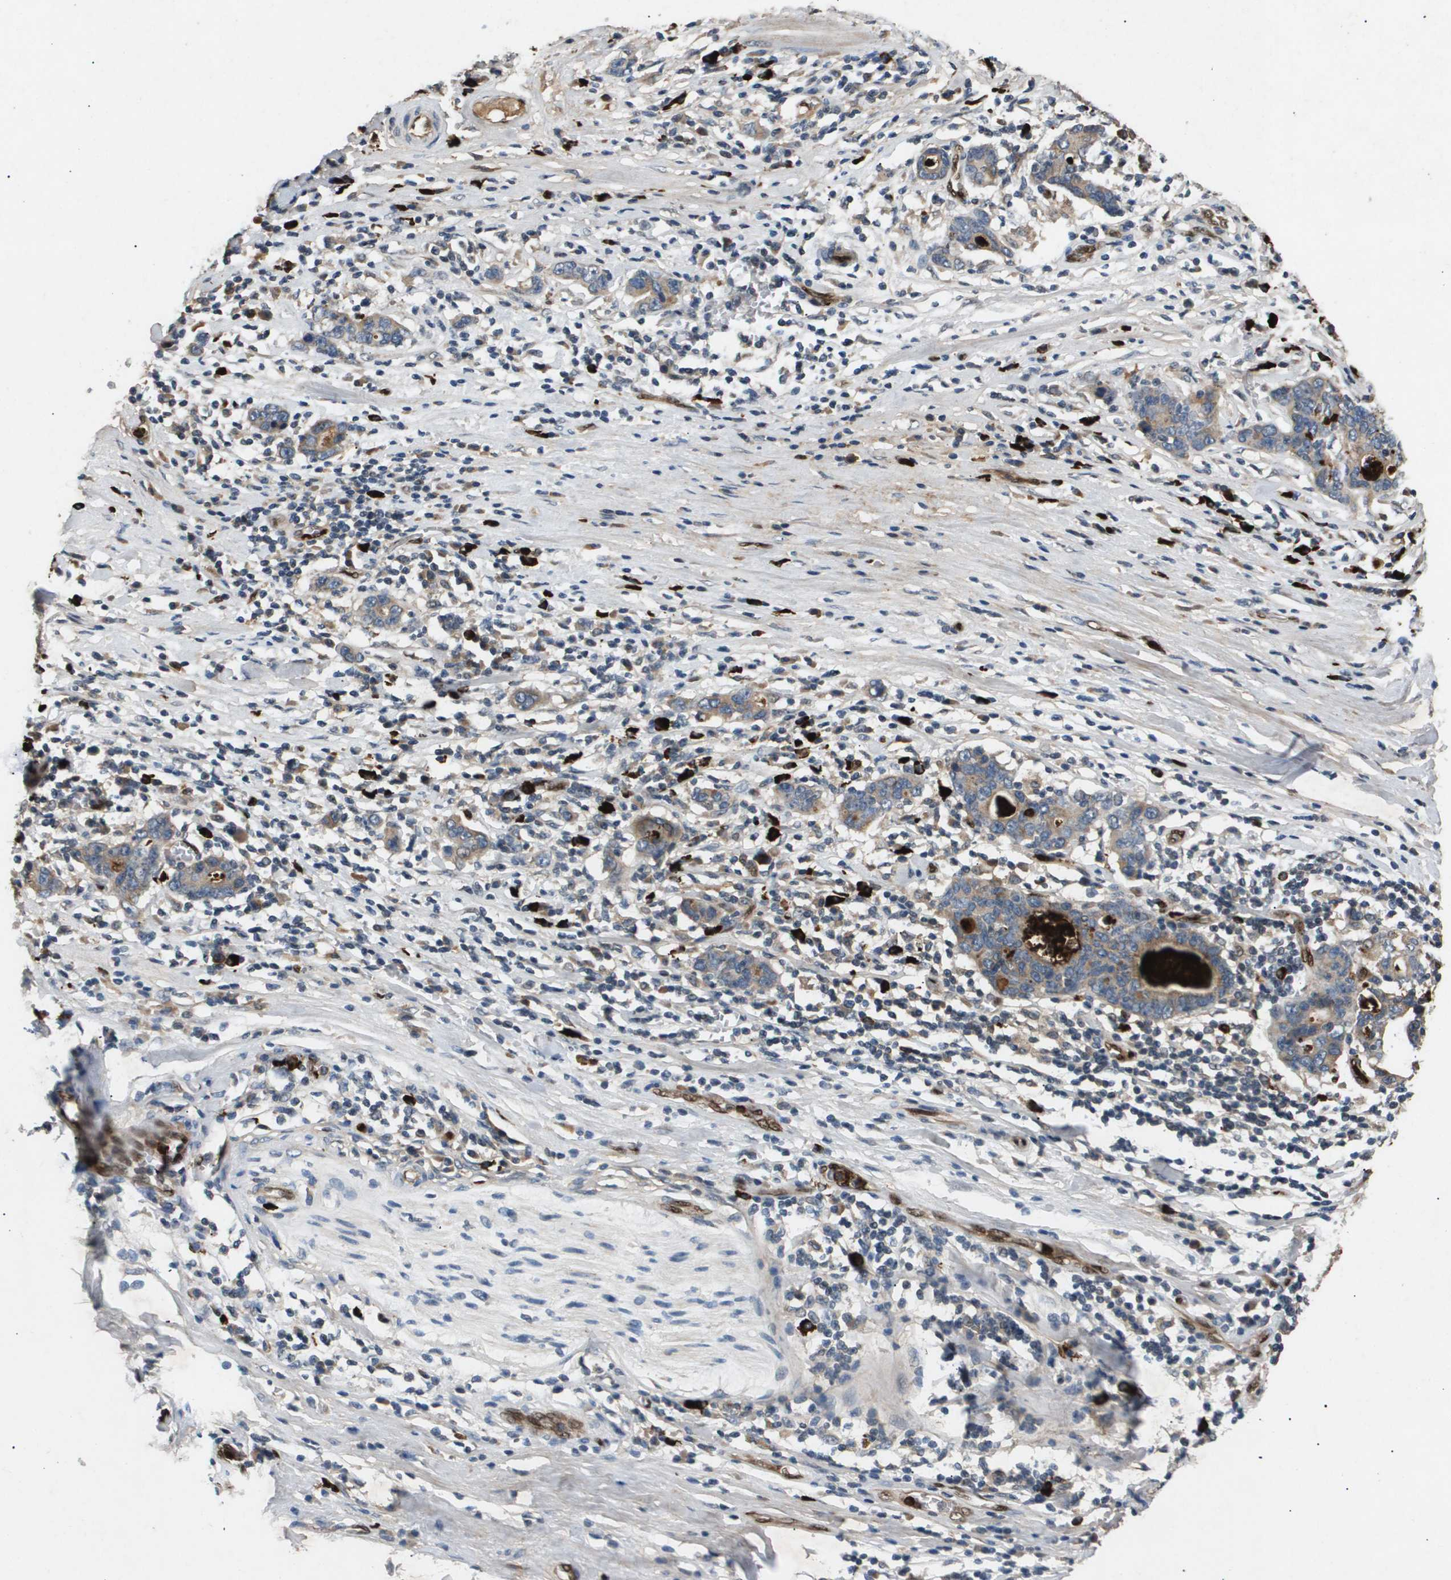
{"staining": {"intensity": "weak", "quantity": "25%-75%", "location": "cytoplasmic/membranous"}, "tissue": "stomach cancer", "cell_type": "Tumor cells", "image_type": "cancer", "snomed": [{"axis": "morphology", "description": "Adenocarcinoma, NOS"}, {"axis": "topography", "description": "Stomach, lower"}], "caption": "Protein expression by immunohistochemistry demonstrates weak cytoplasmic/membranous positivity in approximately 25%-75% of tumor cells in stomach cancer (adenocarcinoma). (DAB IHC, brown staining for protein, blue staining for nuclei).", "gene": "ERG", "patient": {"sex": "female", "age": 72}}